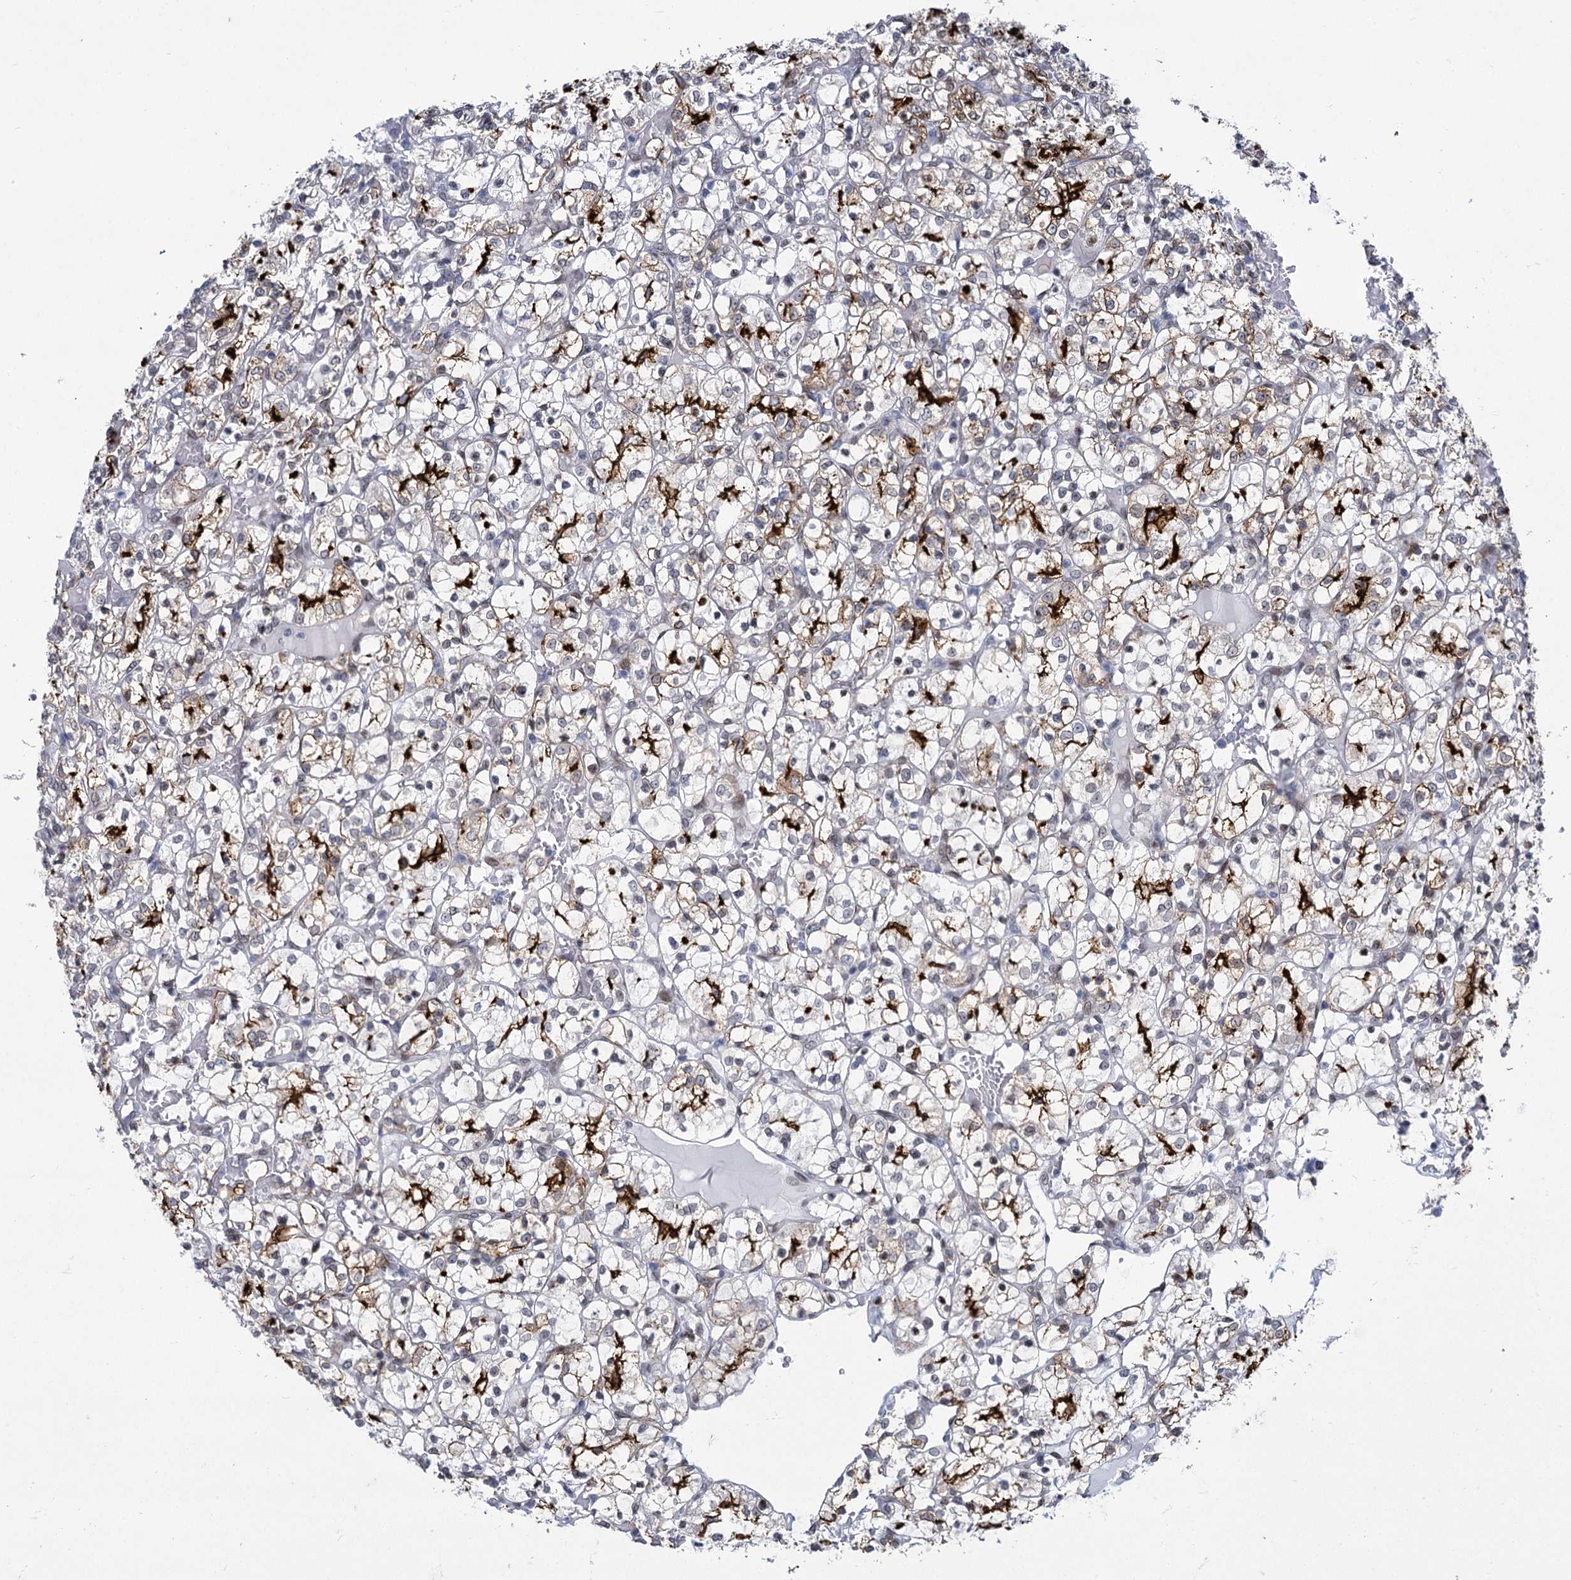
{"staining": {"intensity": "strong", "quantity": "25%-75%", "location": "cytoplasmic/membranous"}, "tissue": "renal cancer", "cell_type": "Tumor cells", "image_type": "cancer", "snomed": [{"axis": "morphology", "description": "Adenocarcinoma, NOS"}, {"axis": "topography", "description": "Kidney"}], "caption": "This is a photomicrograph of immunohistochemistry (IHC) staining of adenocarcinoma (renal), which shows strong staining in the cytoplasmic/membranous of tumor cells.", "gene": "PRSS35", "patient": {"sex": "female", "age": 69}}